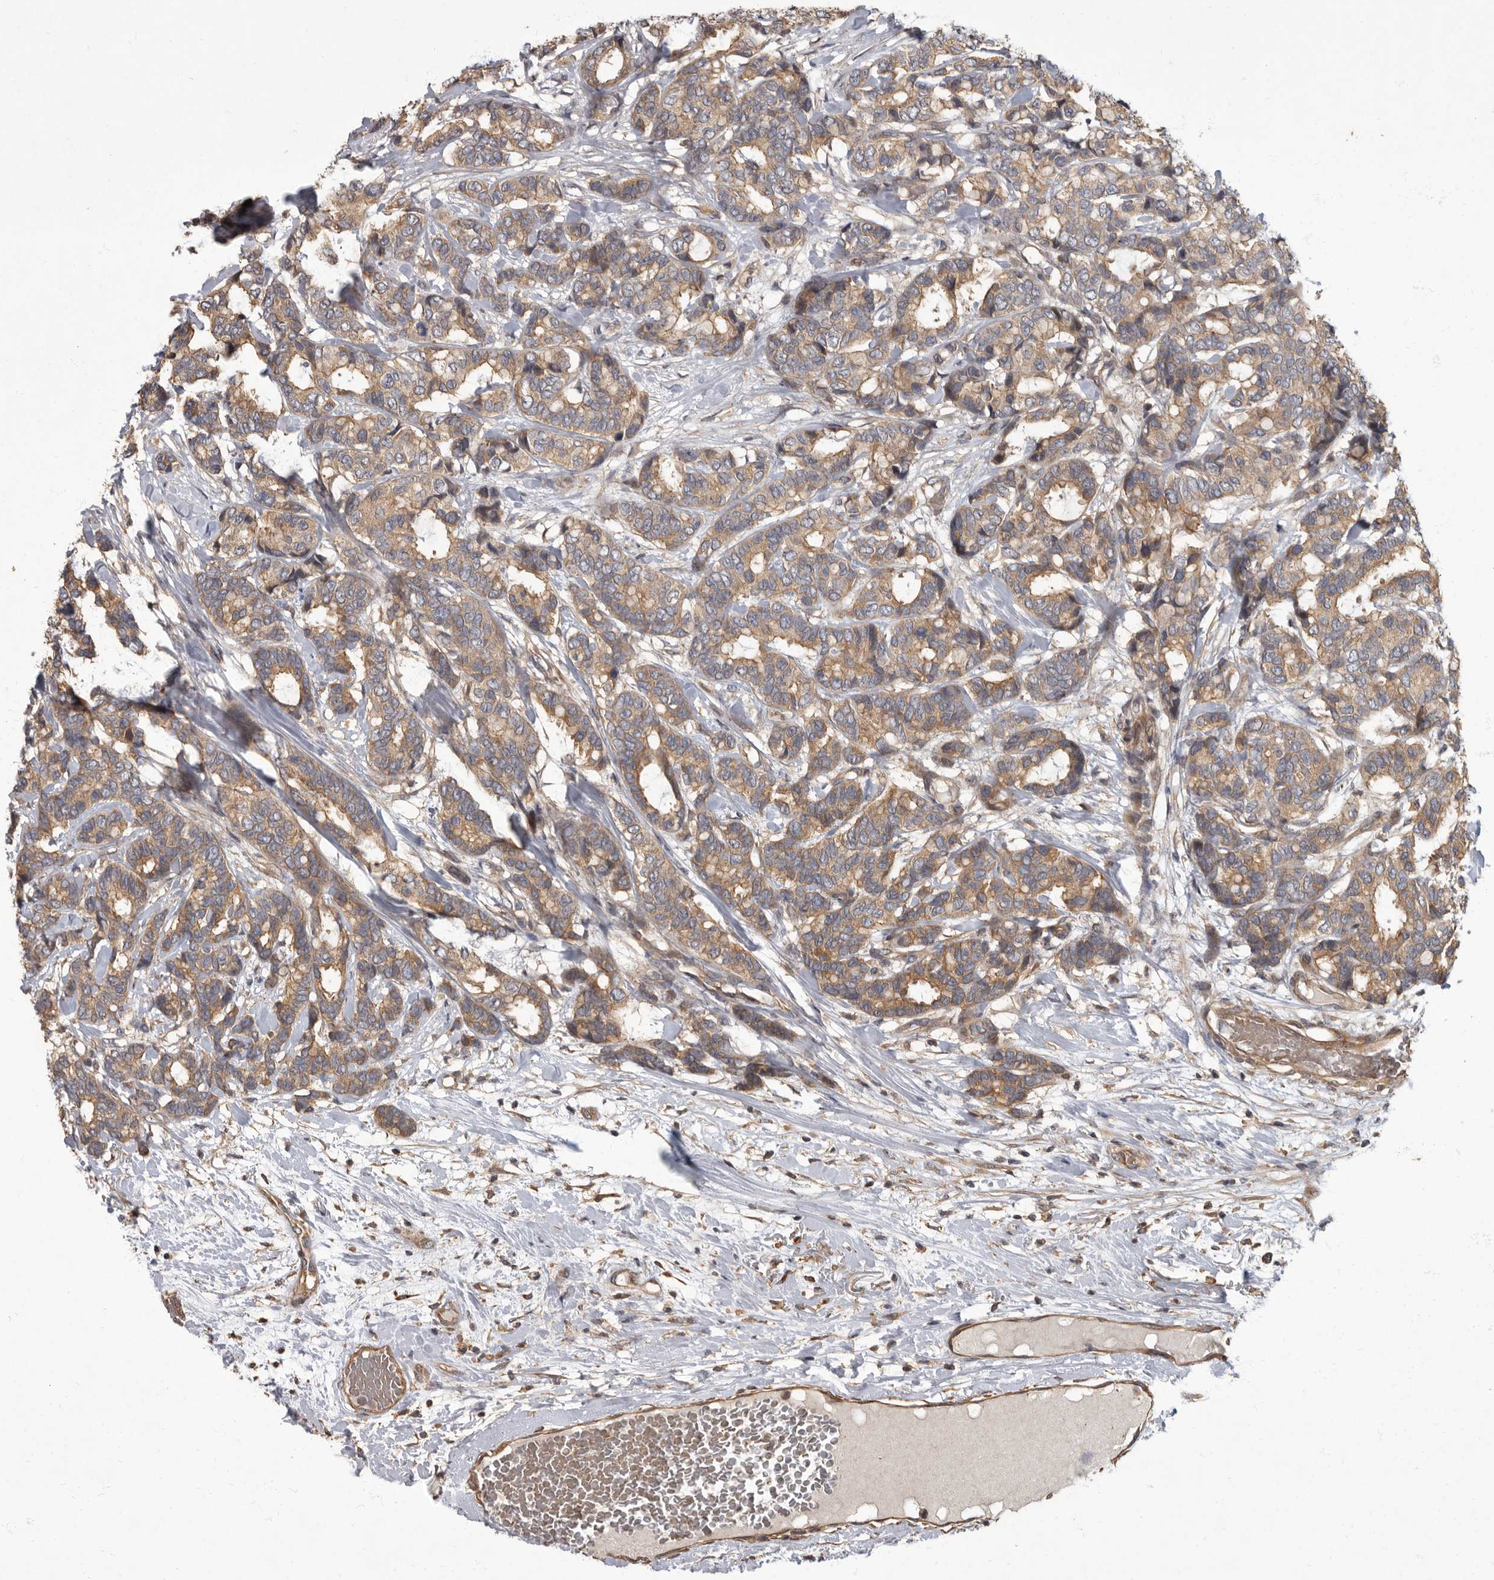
{"staining": {"intensity": "moderate", "quantity": ">75%", "location": "cytoplasmic/membranous"}, "tissue": "breast cancer", "cell_type": "Tumor cells", "image_type": "cancer", "snomed": [{"axis": "morphology", "description": "Duct carcinoma"}, {"axis": "topography", "description": "Breast"}], "caption": "DAB immunohistochemical staining of breast invasive ductal carcinoma exhibits moderate cytoplasmic/membranous protein staining in about >75% of tumor cells.", "gene": "IQCK", "patient": {"sex": "female", "age": 87}}